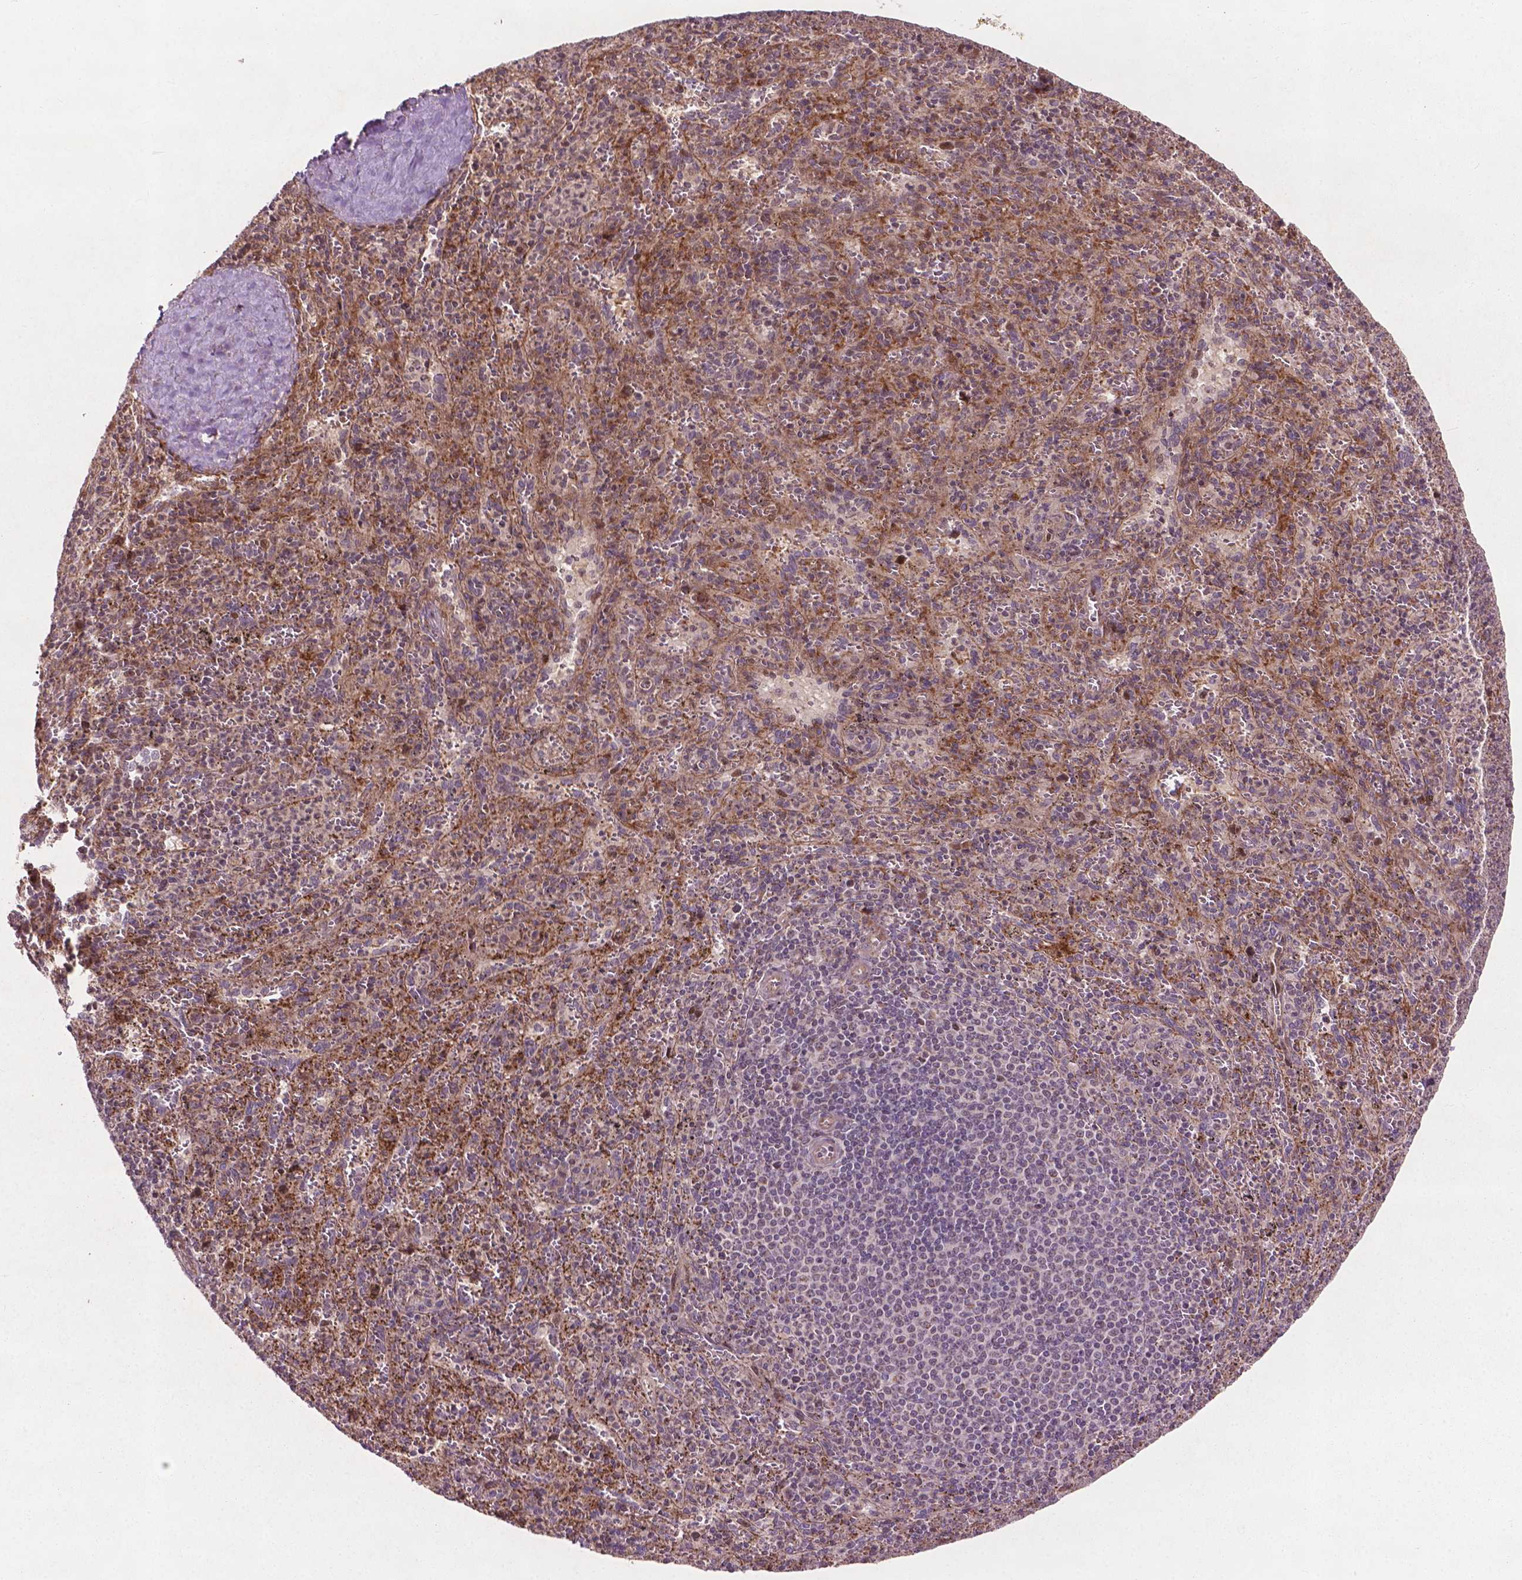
{"staining": {"intensity": "negative", "quantity": "none", "location": "none"}, "tissue": "spleen", "cell_type": "Cells in red pulp", "image_type": "normal", "snomed": [{"axis": "morphology", "description": "Normal tissue, NOS"}, {"axis": "topography", "description": "Spleen"}], "caption": "Photomicrograph shows no significant protein staining in cells in red pulp of unremarkable spleen.", "gene": "B3GALNT2", "patient": {"sex": "male", "age": 57}}